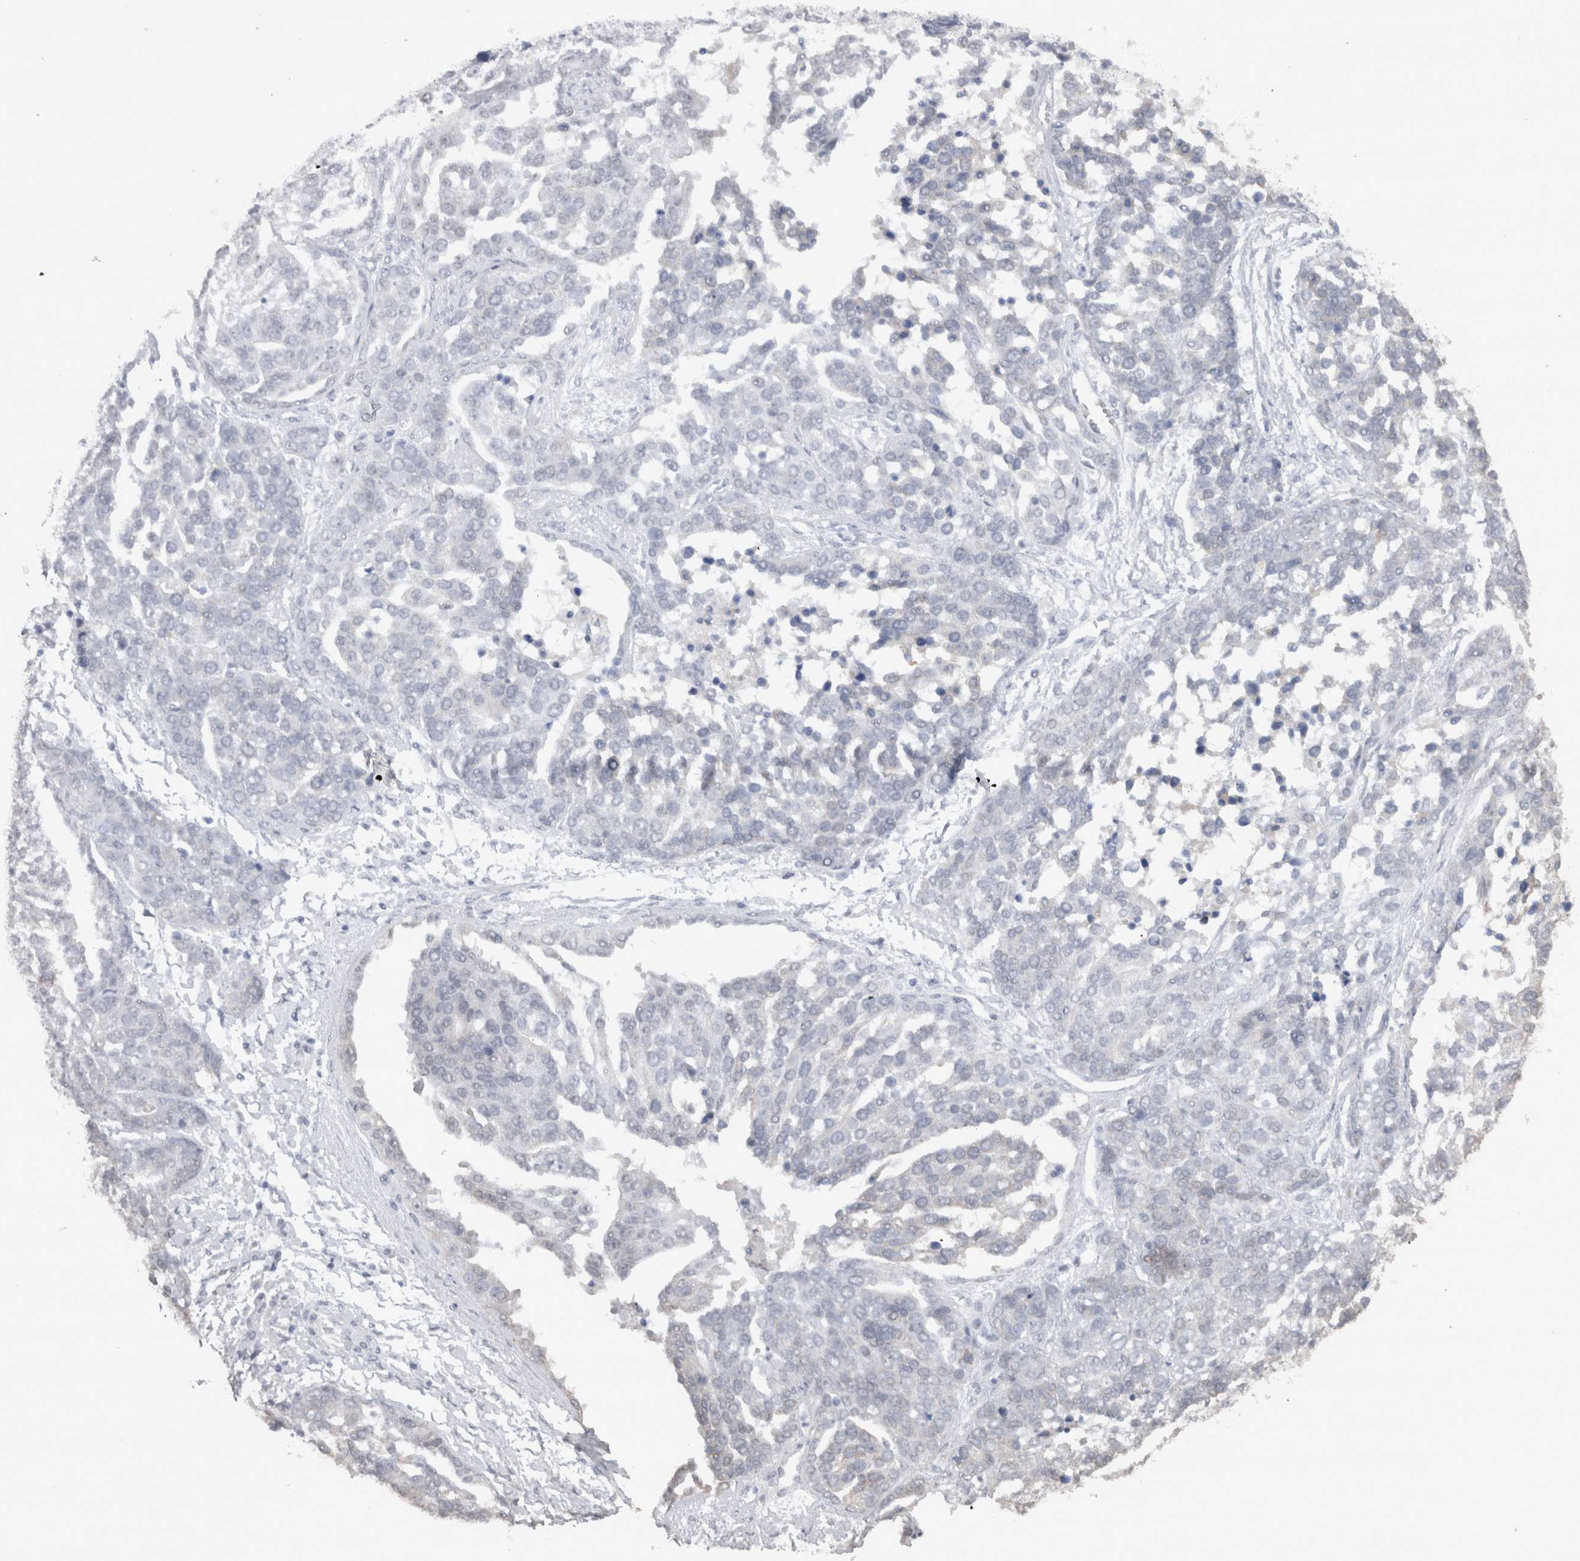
{"staining": {"intensity": "negative", "quantity": "none", "location": "none"}, "tissue": "ovarian cancer", "cell_type": "Tumor cells", "image_type": "cancer", "snomed": [{"axis": "morphology", "description": "Cystadenocarcinoma, serous, NOS"}, {"axis": "topography", "description": "Ovary"}], "caption": "There is no significant staining in tumor cells of ovarian cancer.", "gene": "CDH17", "patient": {"sex": "female", "age": 44}}